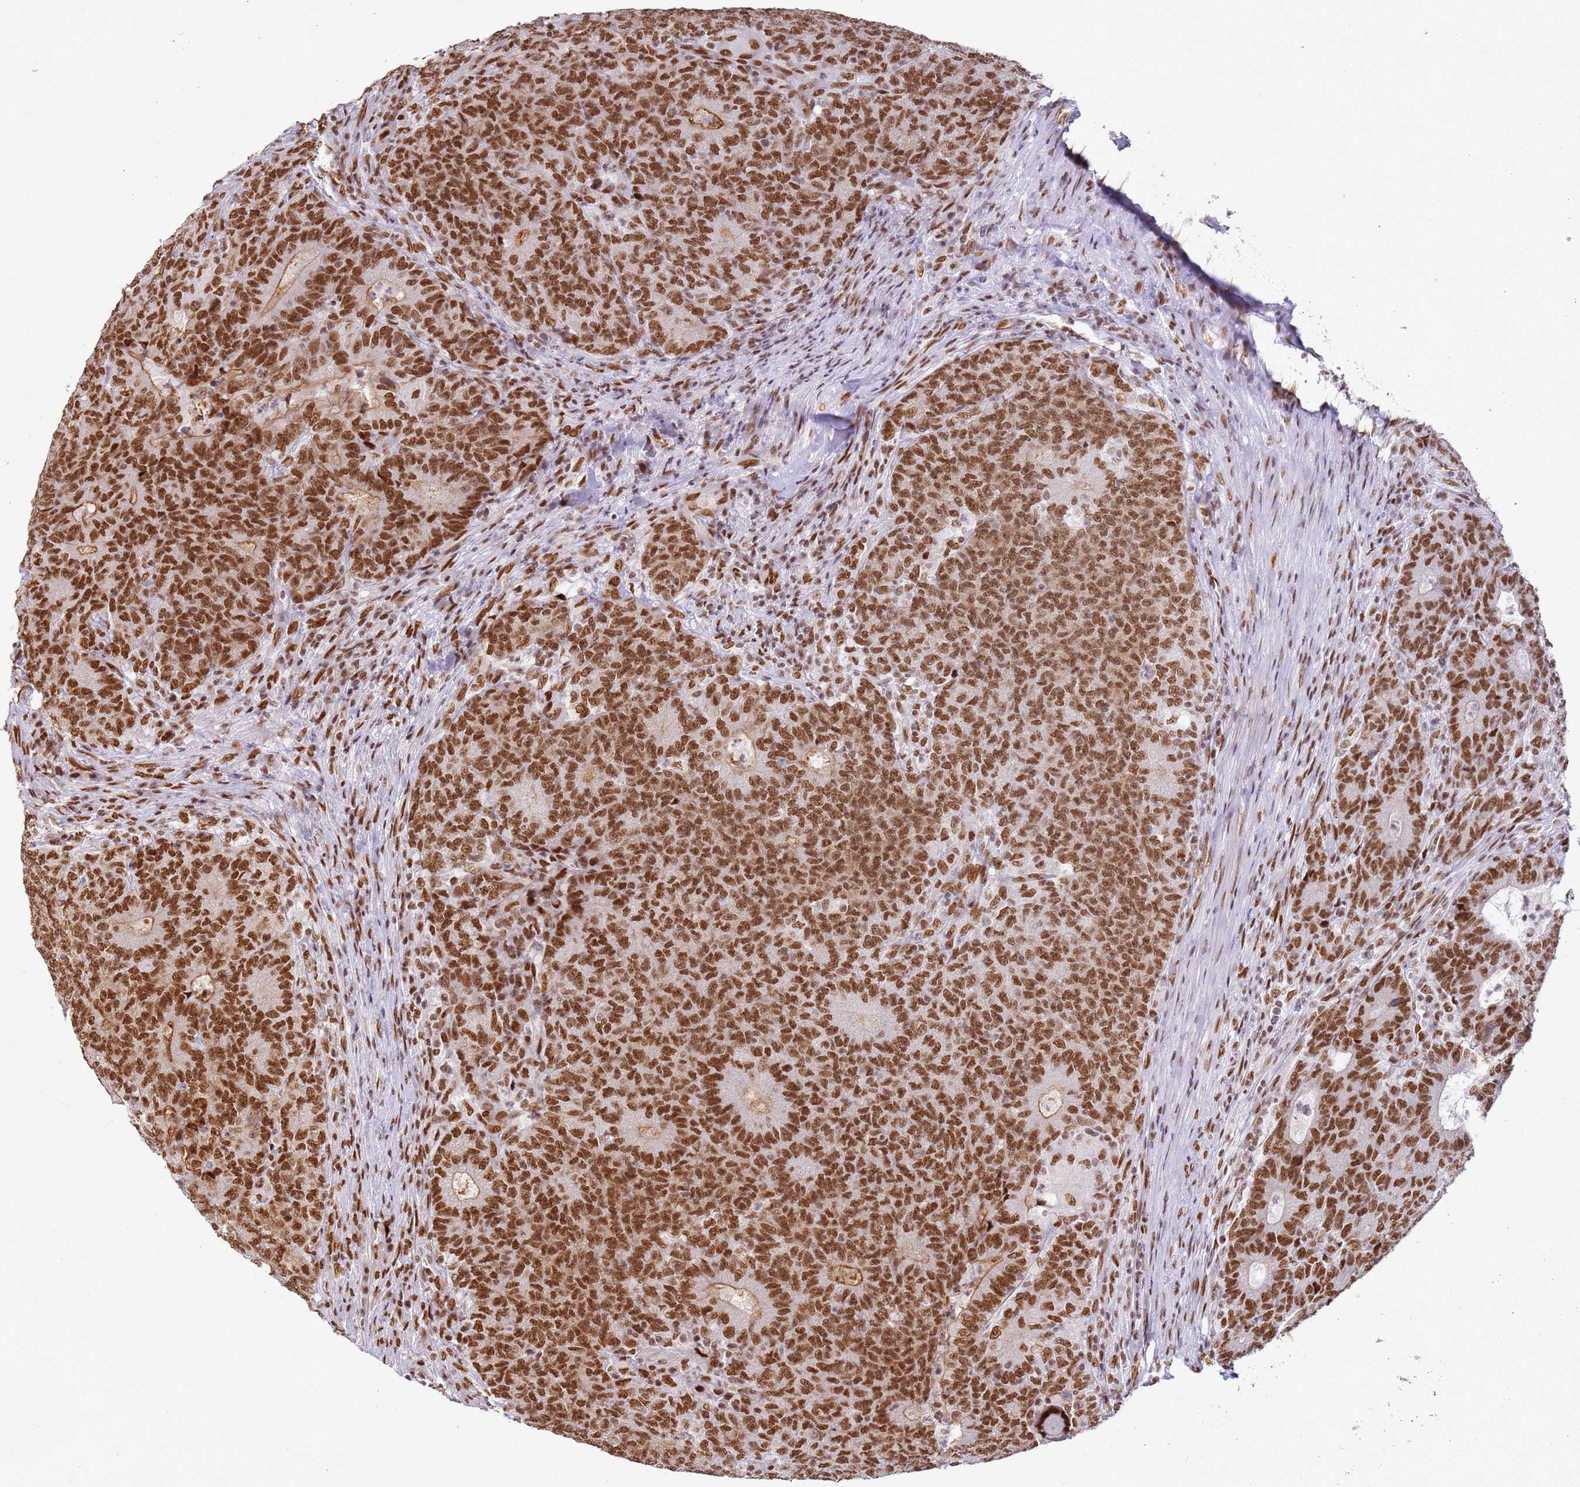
{"staining": {"intensity": "strong", "quantity": ">75%", "location": "nuclear"}, "tissue": "colorectal cancer", "cell_type": "Tumor cells", "image_type": "cancer", "snomed": [{"axis": "morphology", "description": "Adenocarcinoma, NOS"}, {"axis": "topography", "description": "Colon"}], "caption": "A photomicrograph of colorectal cancer (adenocarcinoma) stained for a protein displays strong nuclear brown staining in tumor cells. The protein is stained brown, and the nuclei are stained in blue (DAB (3,3'-diaminobenzidine) IHC with brightfield microscopy, high magnification).", "gene": "TENT4A", "patient": {"sex": "female", "age": 75}}